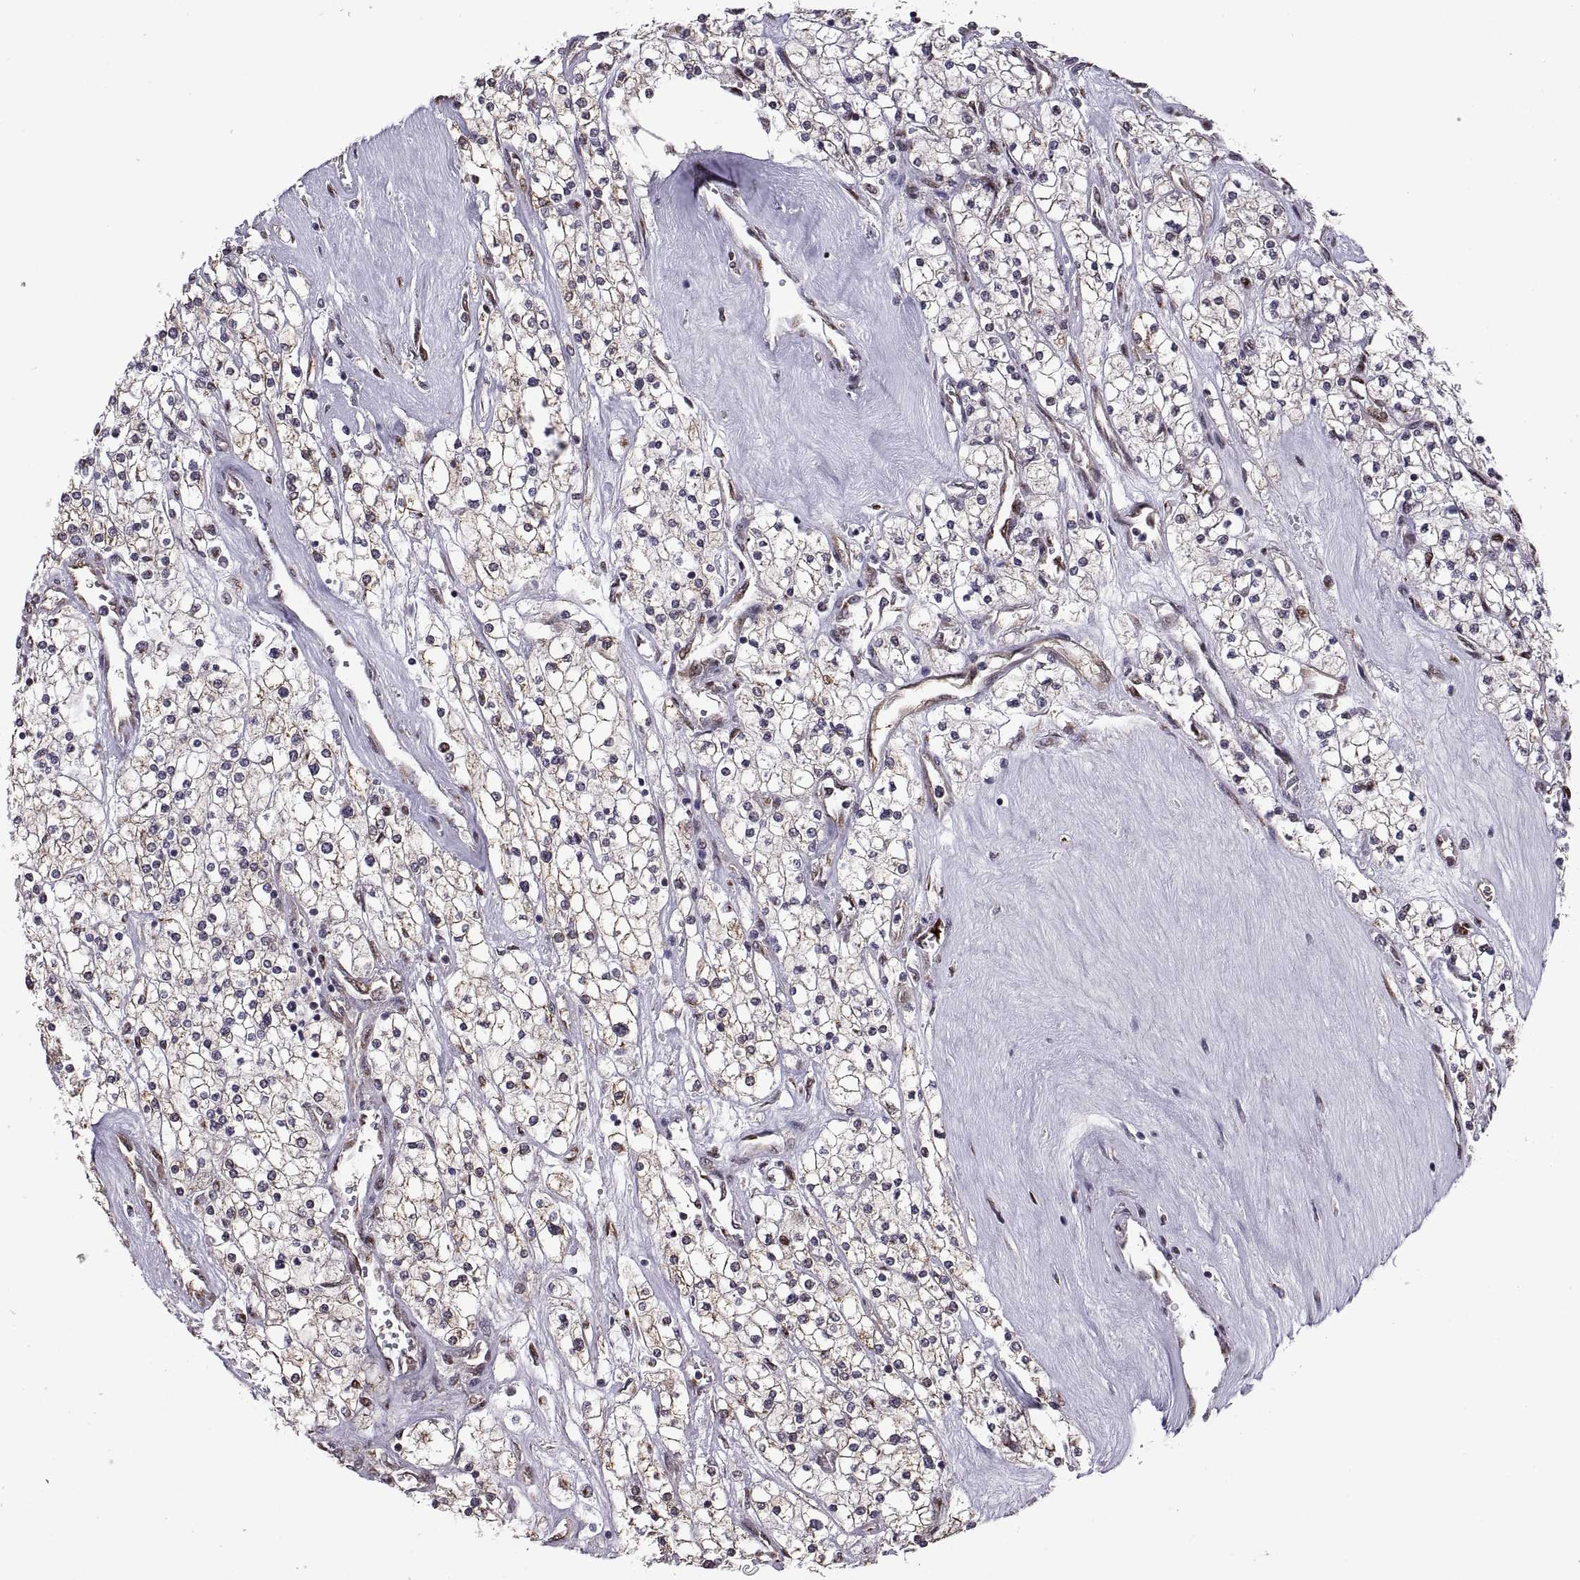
{"staining": {"intensity": "weak", "quantity": ">75%", "location": "cytoplasmic/membranous"}, "tissue": "renal cancer", "cell_type": "Tumor cells", "image_type": "cancer", "snomed": [{"axis": "morphology", "description": "Adenocarcinoma, NOS"}, {"axis": "topography", "description": "Kidney"}], "caption": "This histopathology image reveals immunohistochemistry (IHC) staining of human renal cancer (adenocarcinoma), with low weak cytoplasmic/membranous positivity in about >75% of tumor cells.", "gene": "ARRB1", "patient": {"sex": "male", "age": 80}}